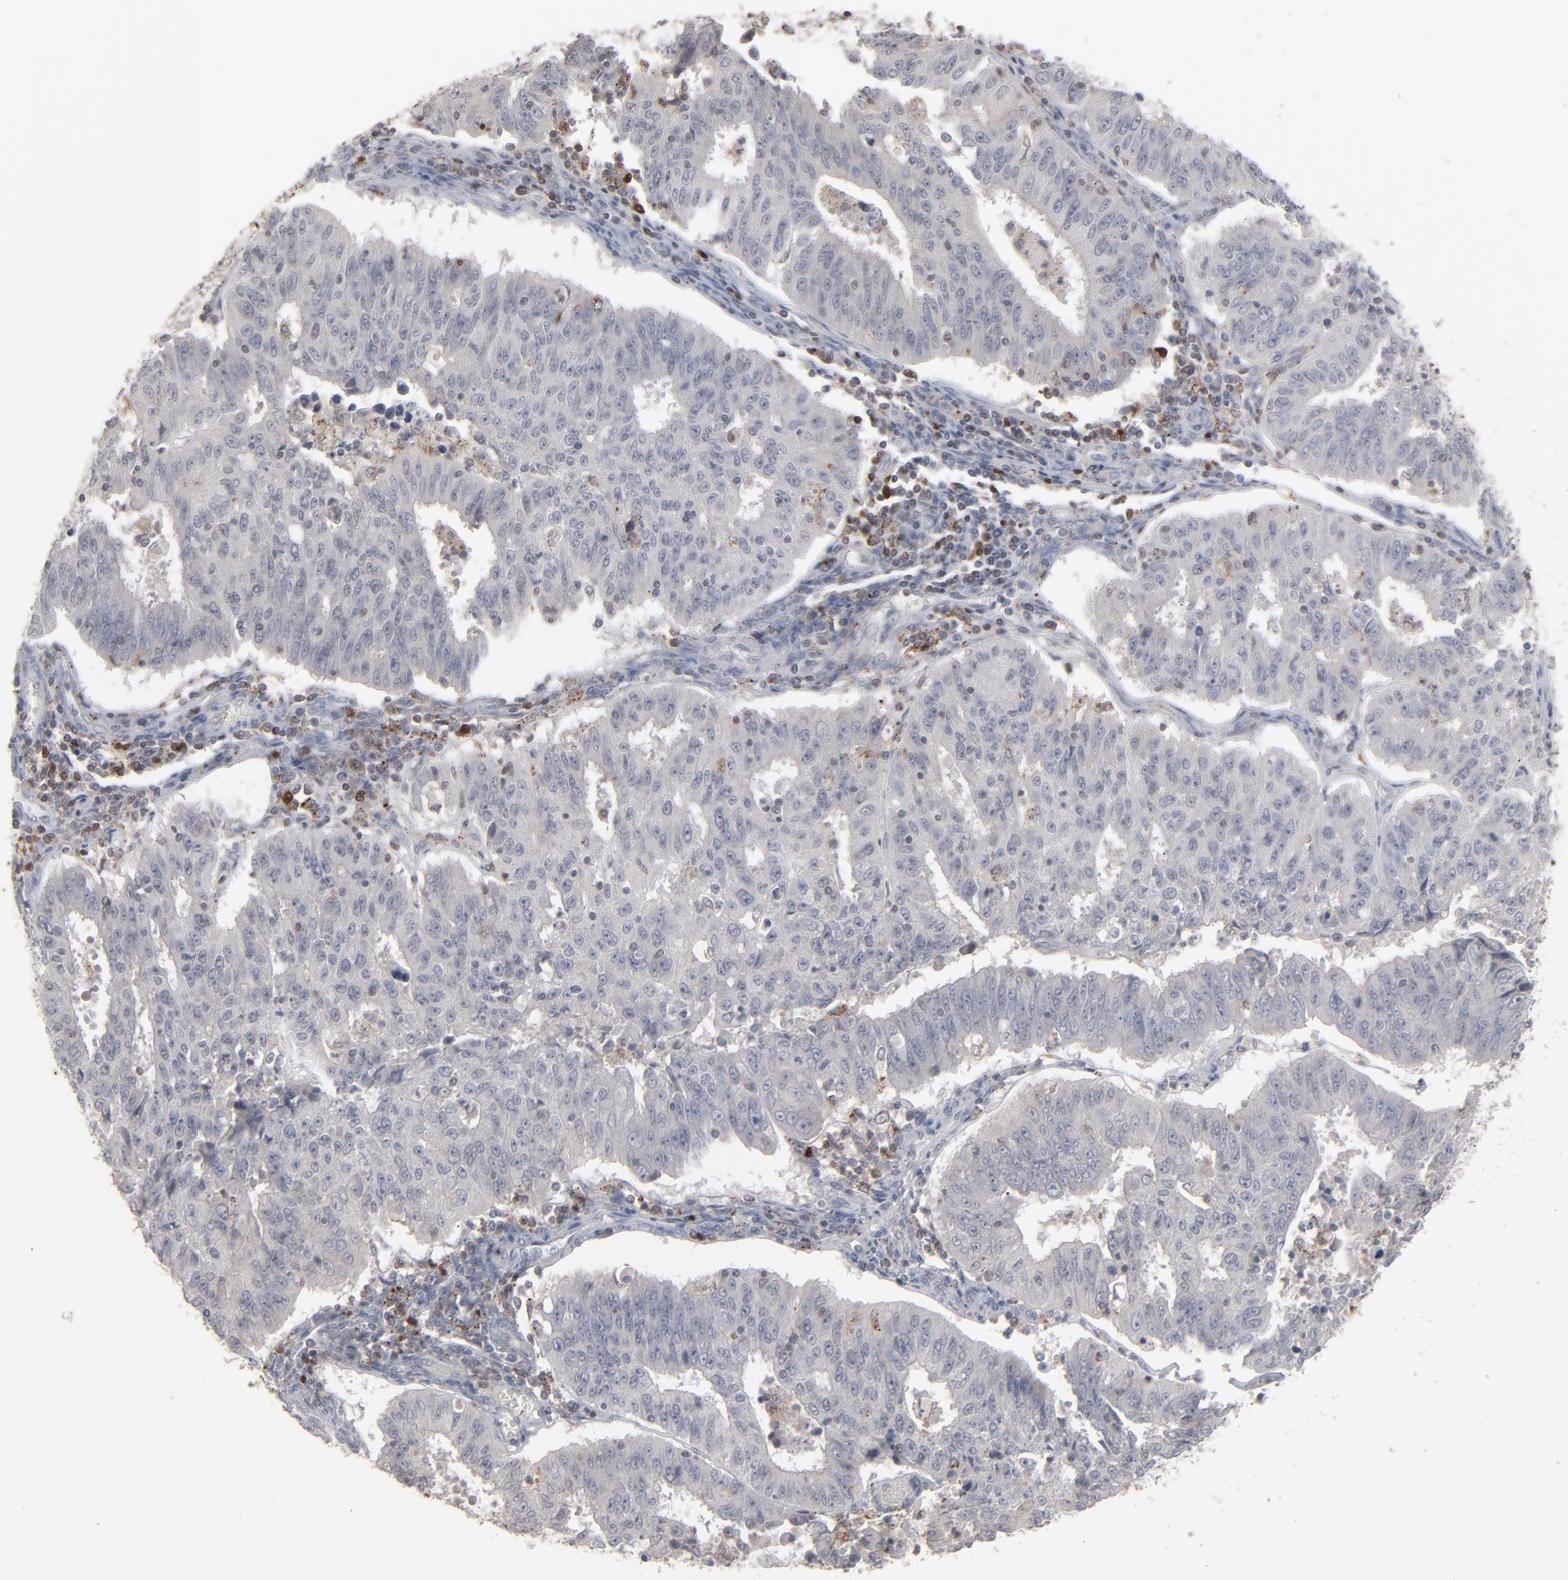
{"staining": {"intensity": "negative", "quantity": "none", "location": "none"}, "tissue": "endometrial cancer", "cell_type": "Tumor cells", "image_type": "cancer", "snomed": [{"axis": "morphology", "description": "Adenocarcinoma, NOS"}, {"axis": "topography", "description": "Endometrium"}], "caption": "Immunohistochemical staining of endometrial cancer demonstrates no significant positivity in tumor cells.", "gene": "STAT4", "patient": {"sex": "female", "age": 42}}